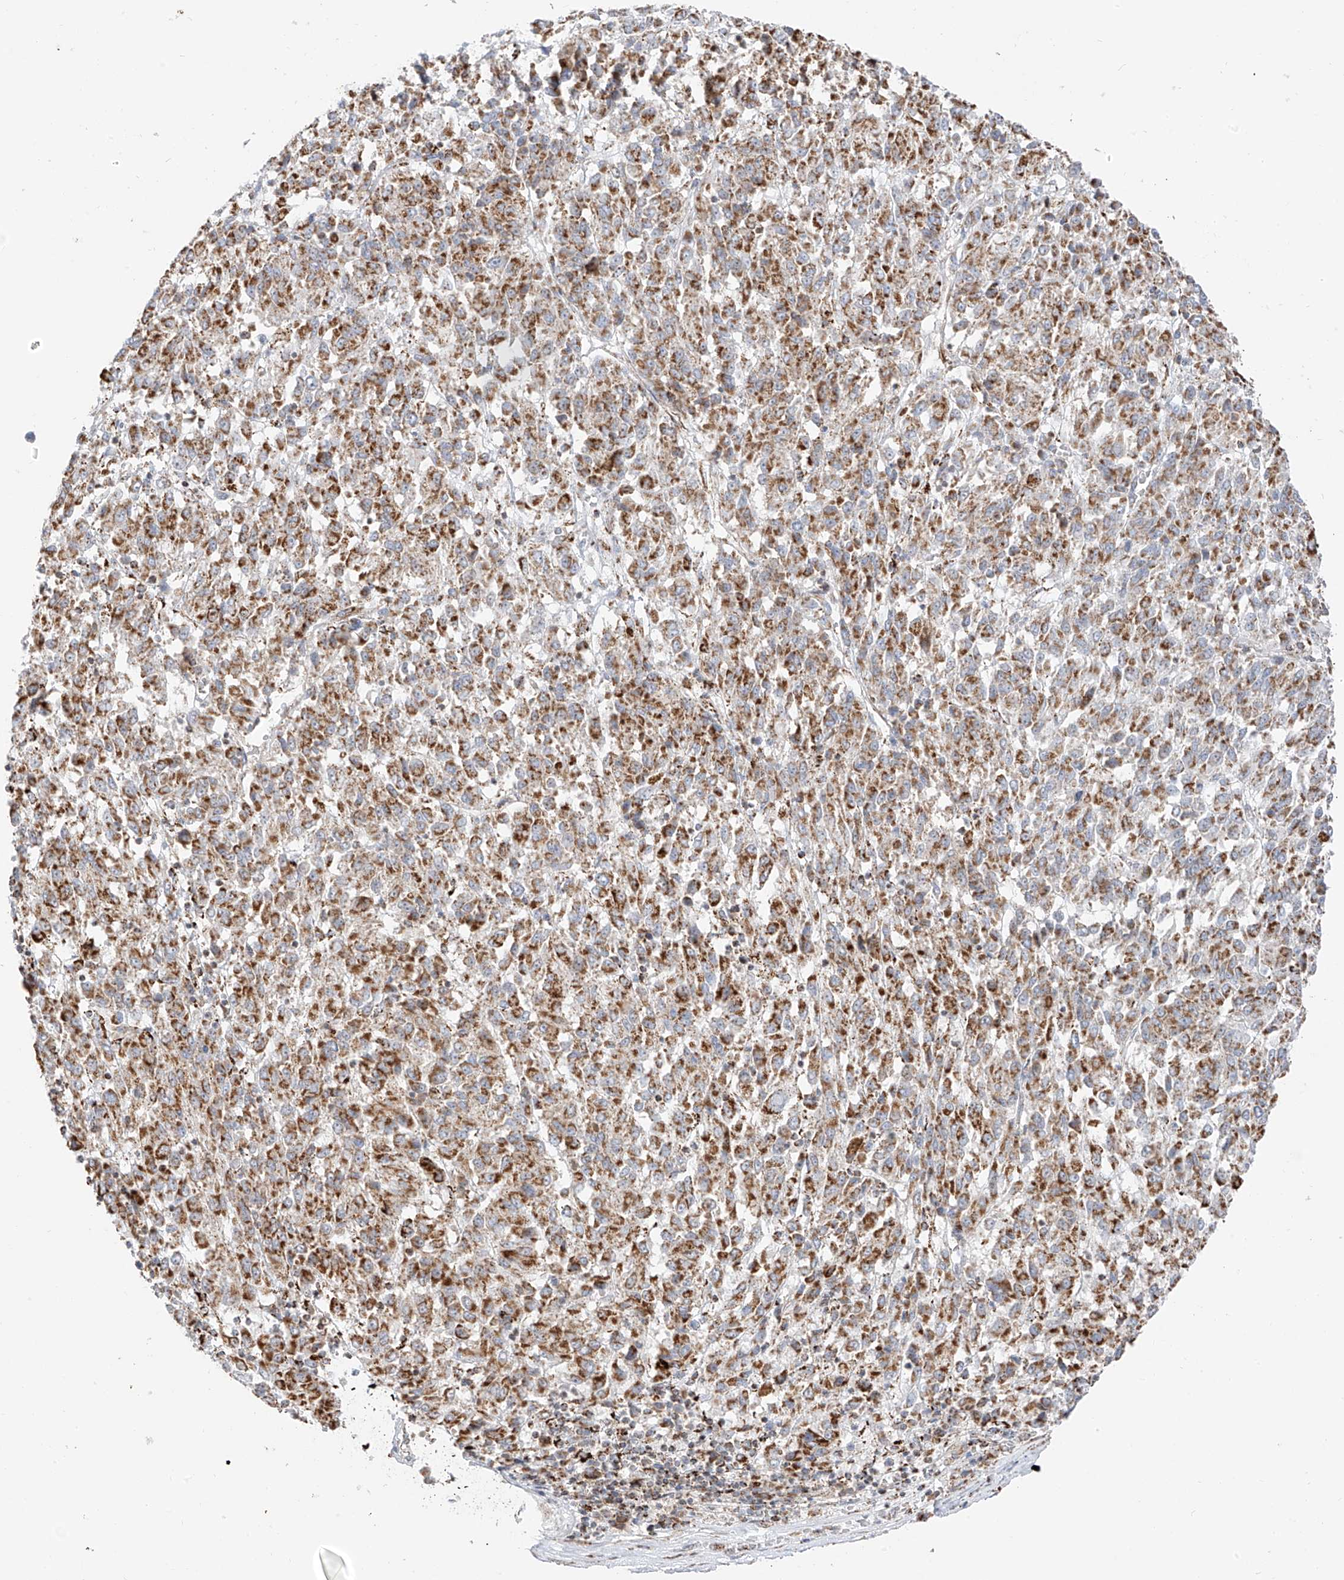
{"staining": {"intensity": "moderate", "quantity": ">75%", "location": "cytoplasmic/membranous"}, "tissue": "melanoma", "cell_type": "Tumor cells", "image_type": "cancer", "snomed": [{"axis": "morphology", "description": "Malignant melanoma, Metastatic site"}, {"axis": "topography", "description": "Lung"}], "caption": "This is an image of immunohistochemistry (IHC) staining of melanoma, which shows moderate staining in the cytoplasmic/membranous of tumor cells.", "gene": "ETHE1", "patient": {"sex": "male", "age": 64}}